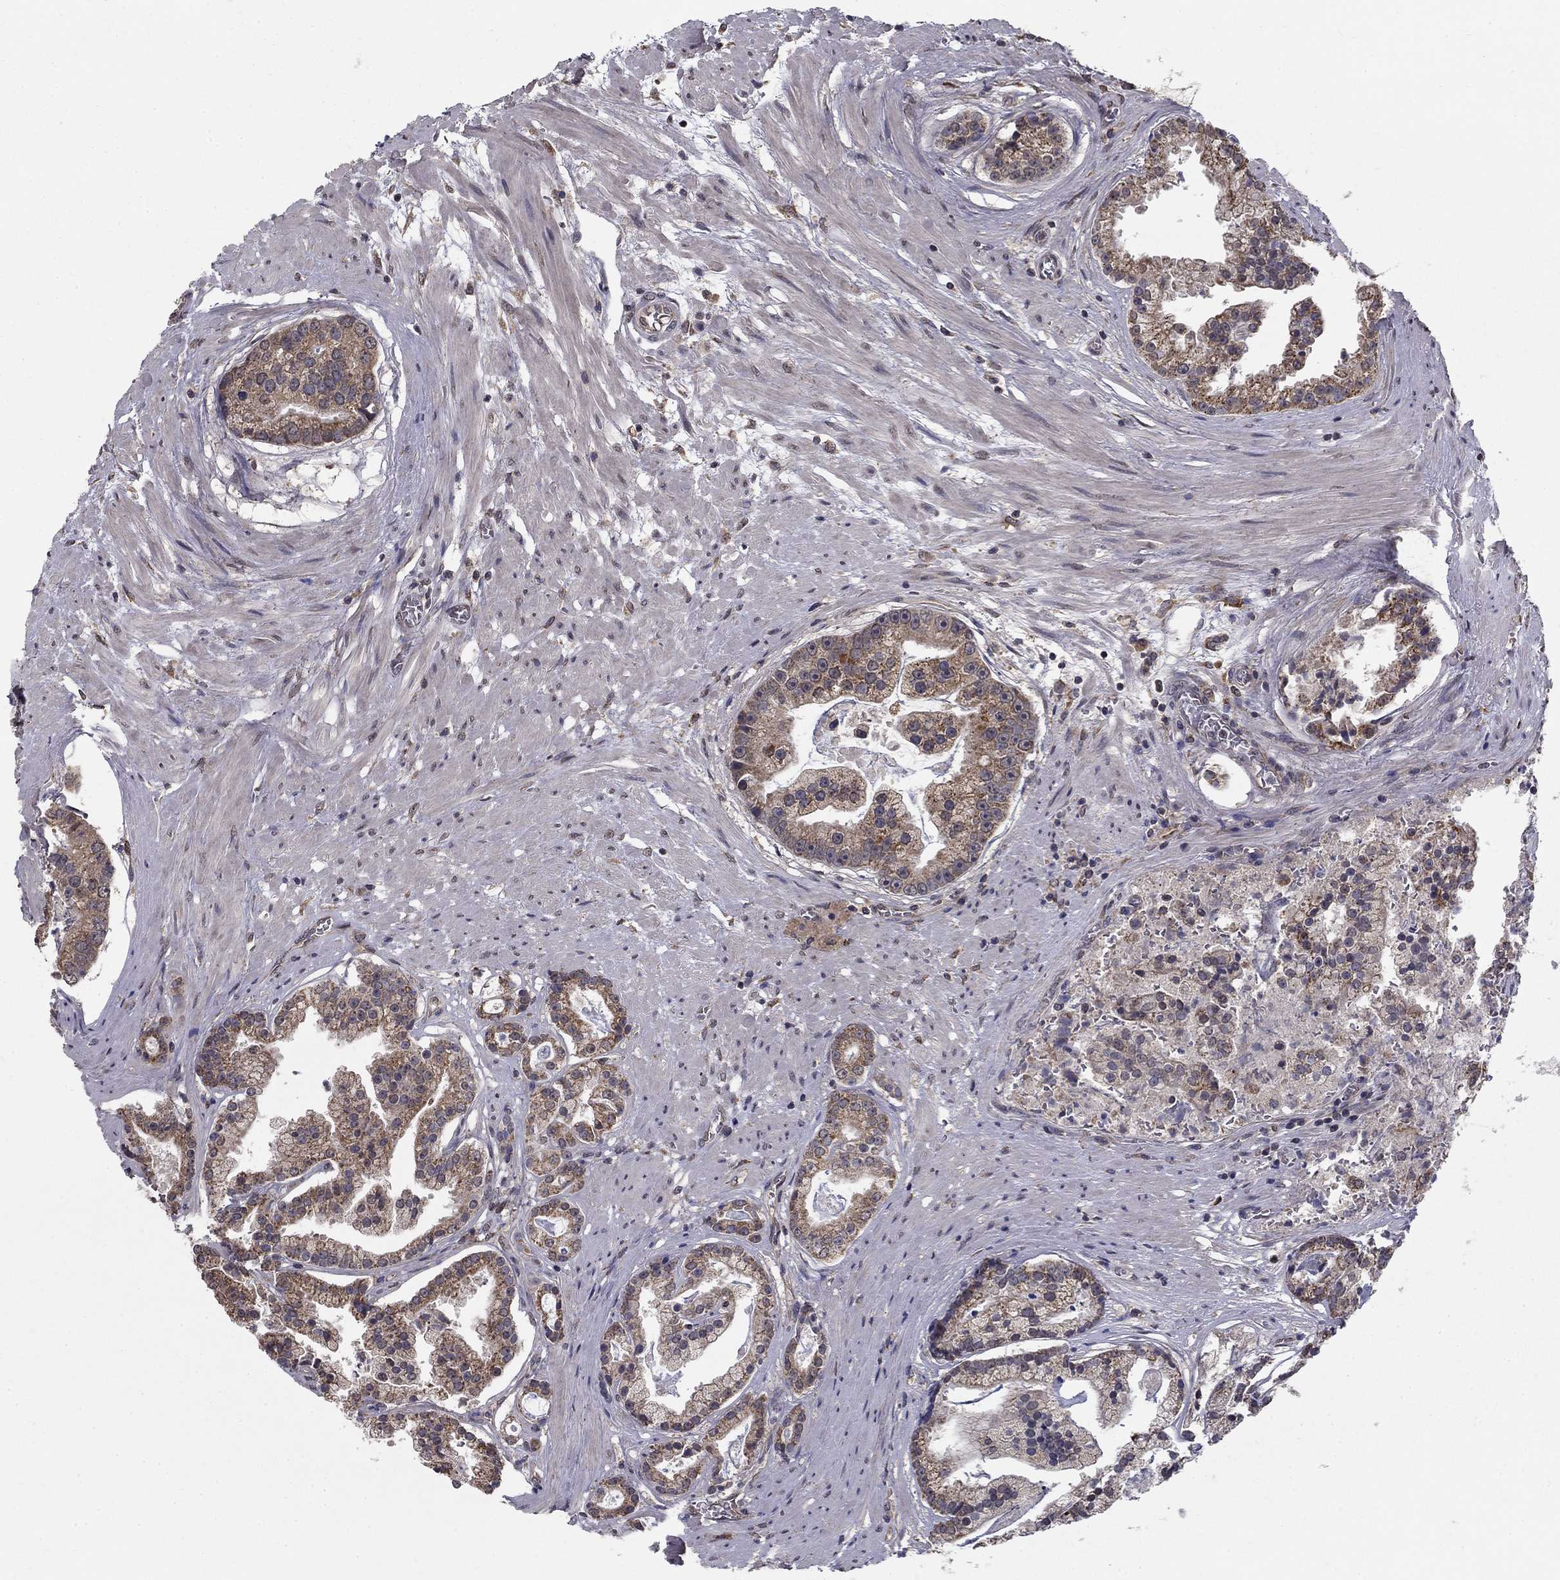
{"staining": {"intensity": "weak", "quantity": ">75%", "location": "cytoplasmic/membranous"}, "tissue": "prostate cancer", "cell_type": "Tumor cells", "image_type": "cancer", "snomed": [{"axis": "morphology", "description": "Adenocarcinoma, NOS"}, {"axis": "topography", "description": "Prostate and seminal vesicle, NOS"}, {"axis": "topography", "description": "Prostate"}], "caption": "About >75% of tumor cells in human adenocarcinoma (prostate) display weak cytoplasmic/membranous protein staining as visualized by brown immunohistochemical staining.", "gene": "SLC2A13", "patient": {"sex": "male", "age": 44}}